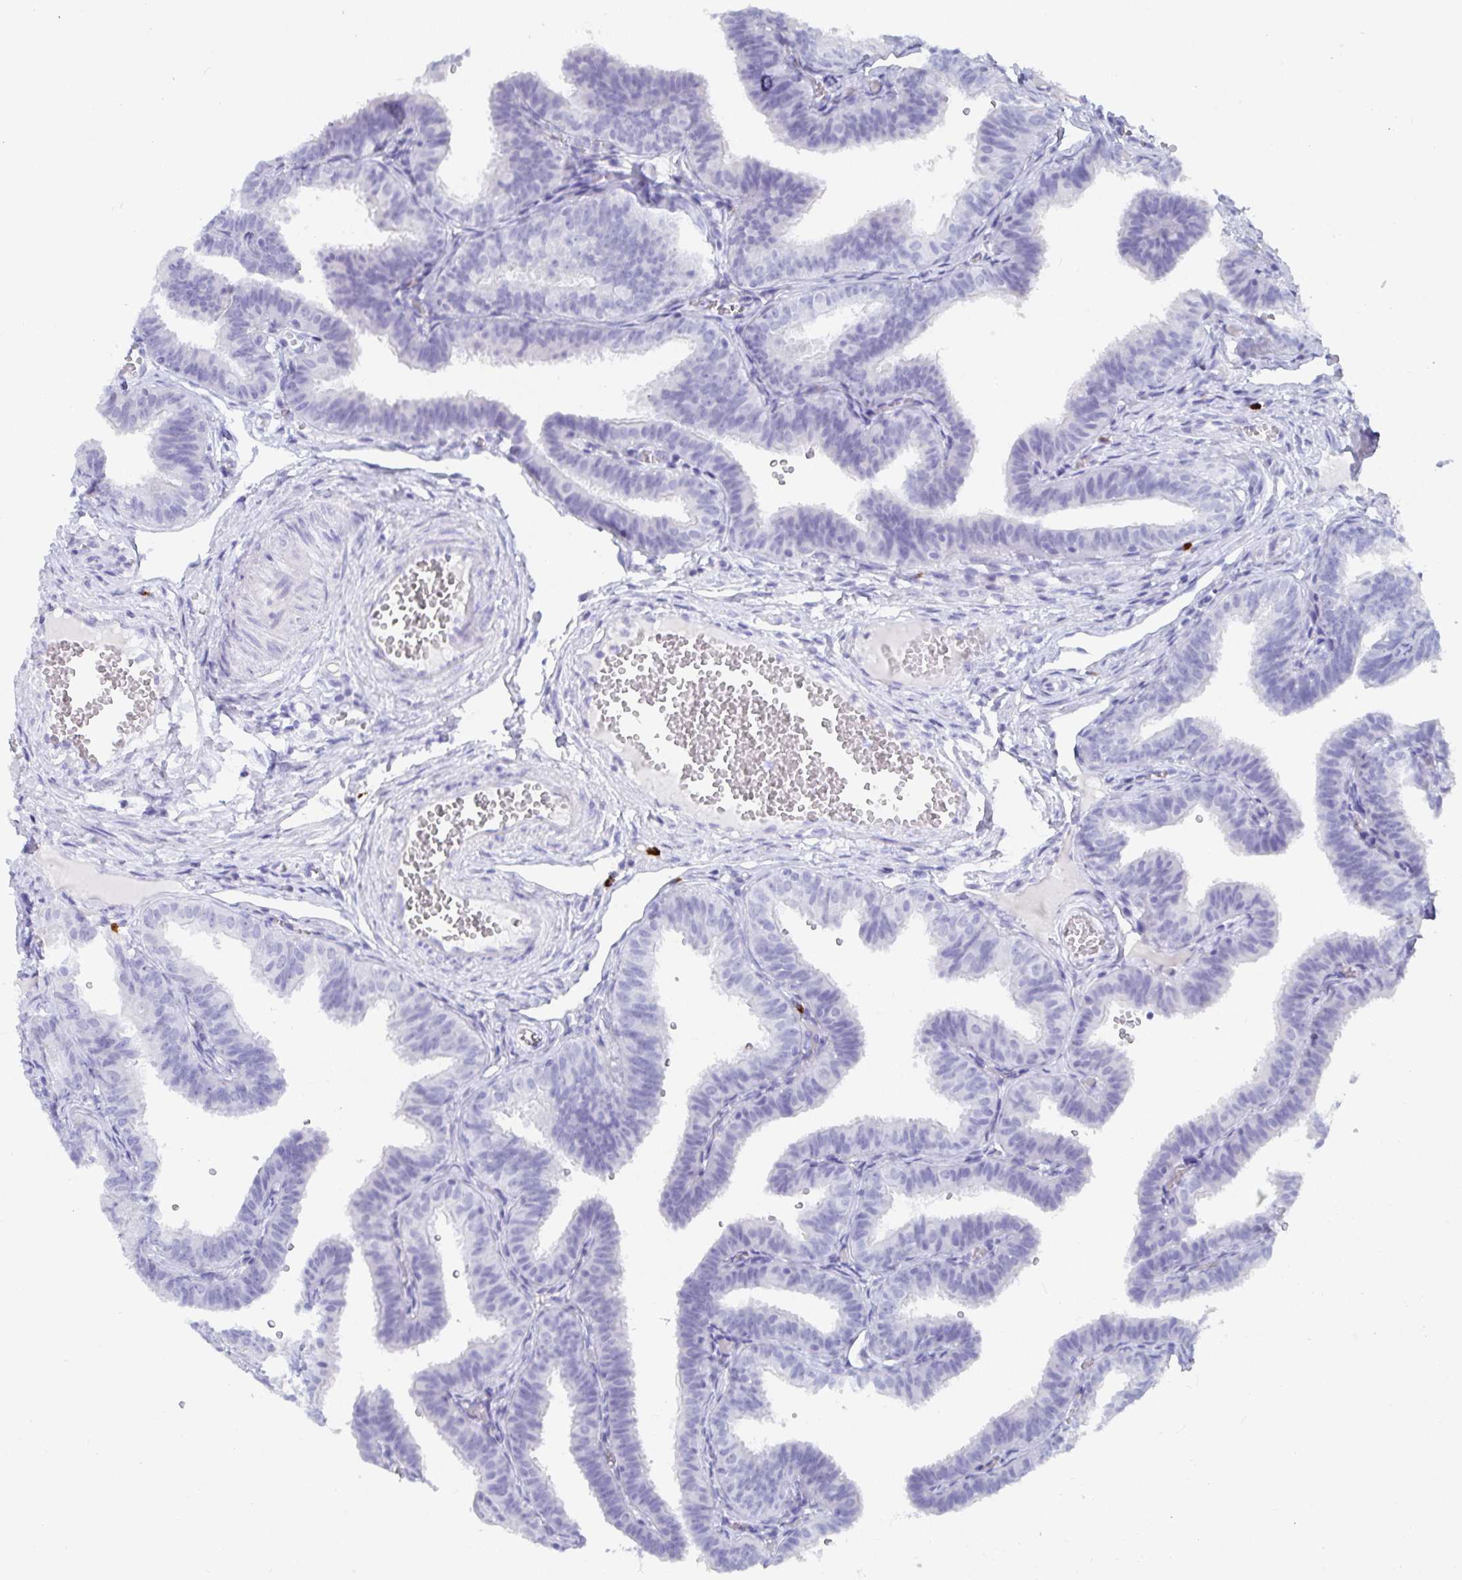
{"staining": {"intensity": "negative", "quantity": "none", "location": "none"}, "tissue": "fallopian tube", "cell_type": "Glandular cells", "image_type": "normal", "snomed": [{"axis": "morphology", "description": "Normal tissue, NOS"}, {"axis": "topography", "description": "Fallopian tube"}], "caption": "IHC histopathology image of normal fallopian tube: fallopian tube stained with DAB (3,3'-diaminobenzidine) reveals no significant protein positivity in glandular cells.", "gene": "GRIA1", "patient": {"sex": "female", "age": 25}}